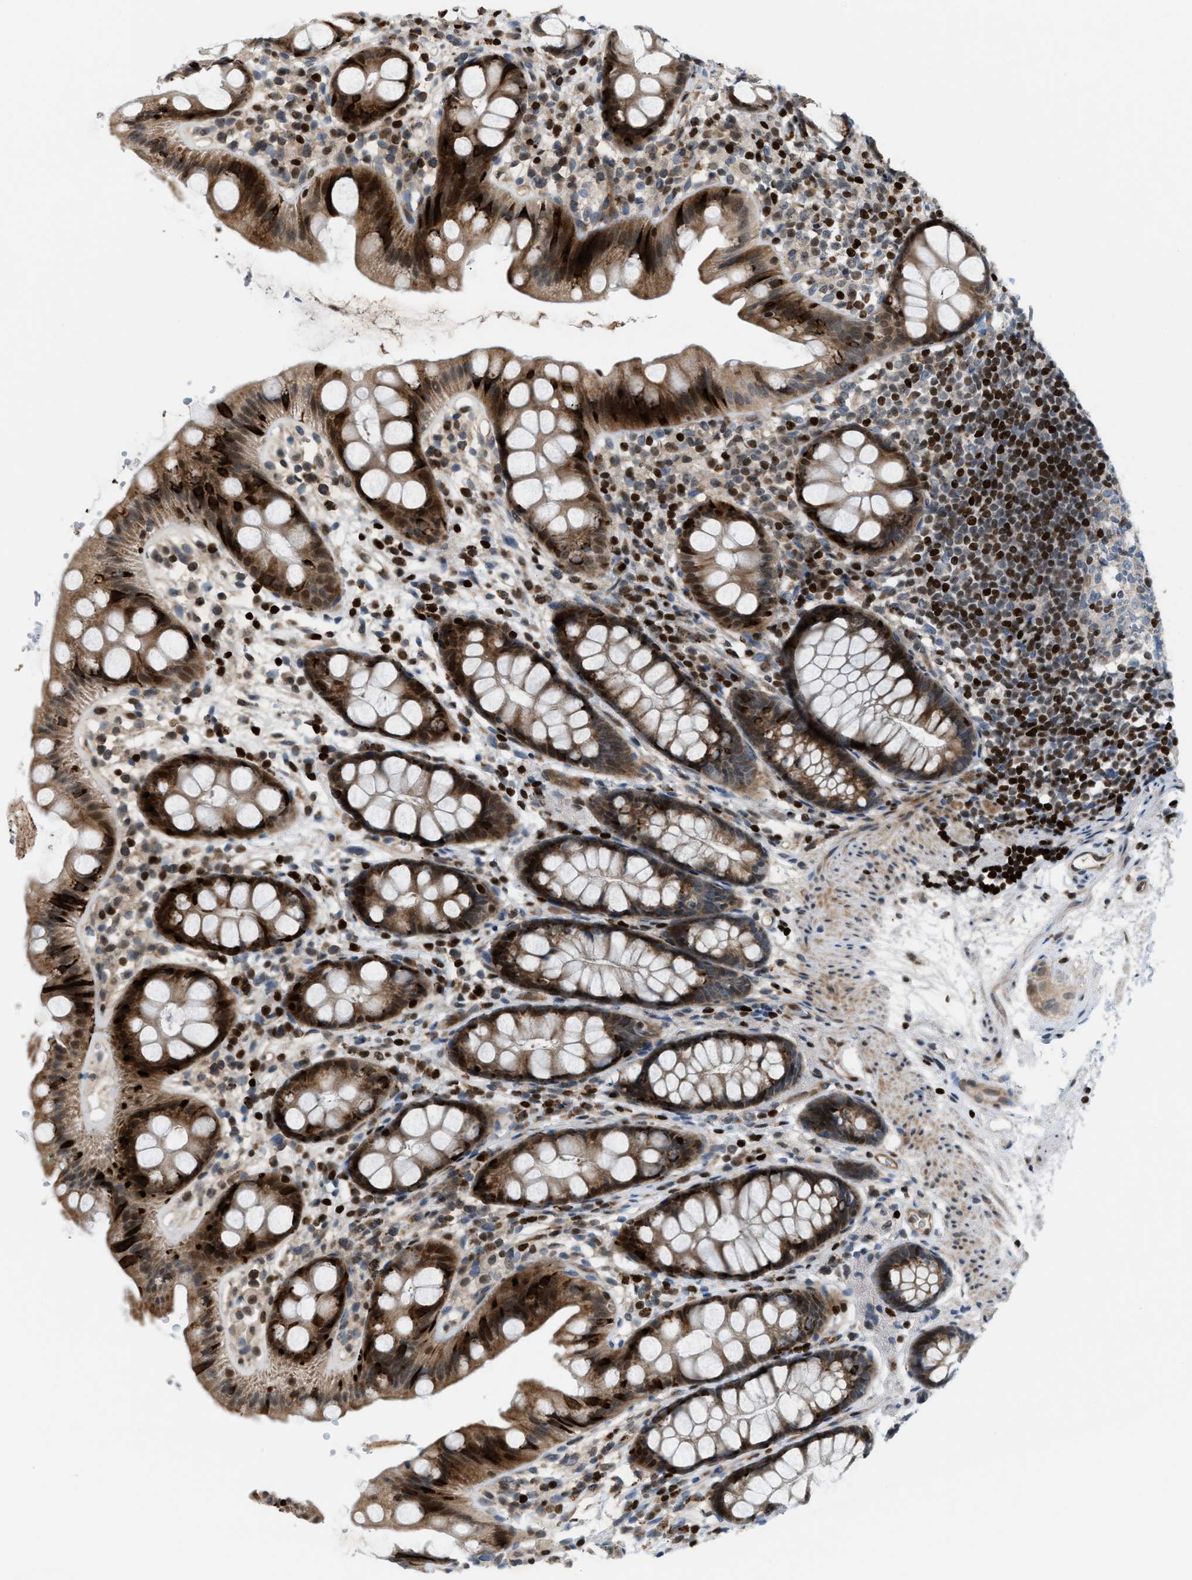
{"staining": {"intensity": "strong", "quantity": ">75%", "location": "cytoplasmic/membranous"}, "tissue": "rectum", "cell_type": "Glandular cells", "image_type": "normal", "snomed": [{"axis": "morphology", "description": "Normal tissue, NOS"}, {"axis": "topography", "description": "Rectum"}], "caption": "Benign rectum shows strong cytoplasmic/membranous positivity in about >75% of glandular cells, visualized by immunohistochemistry.", "gene": "ZNF276", "patient": {"sex": "female", "age": 65}}